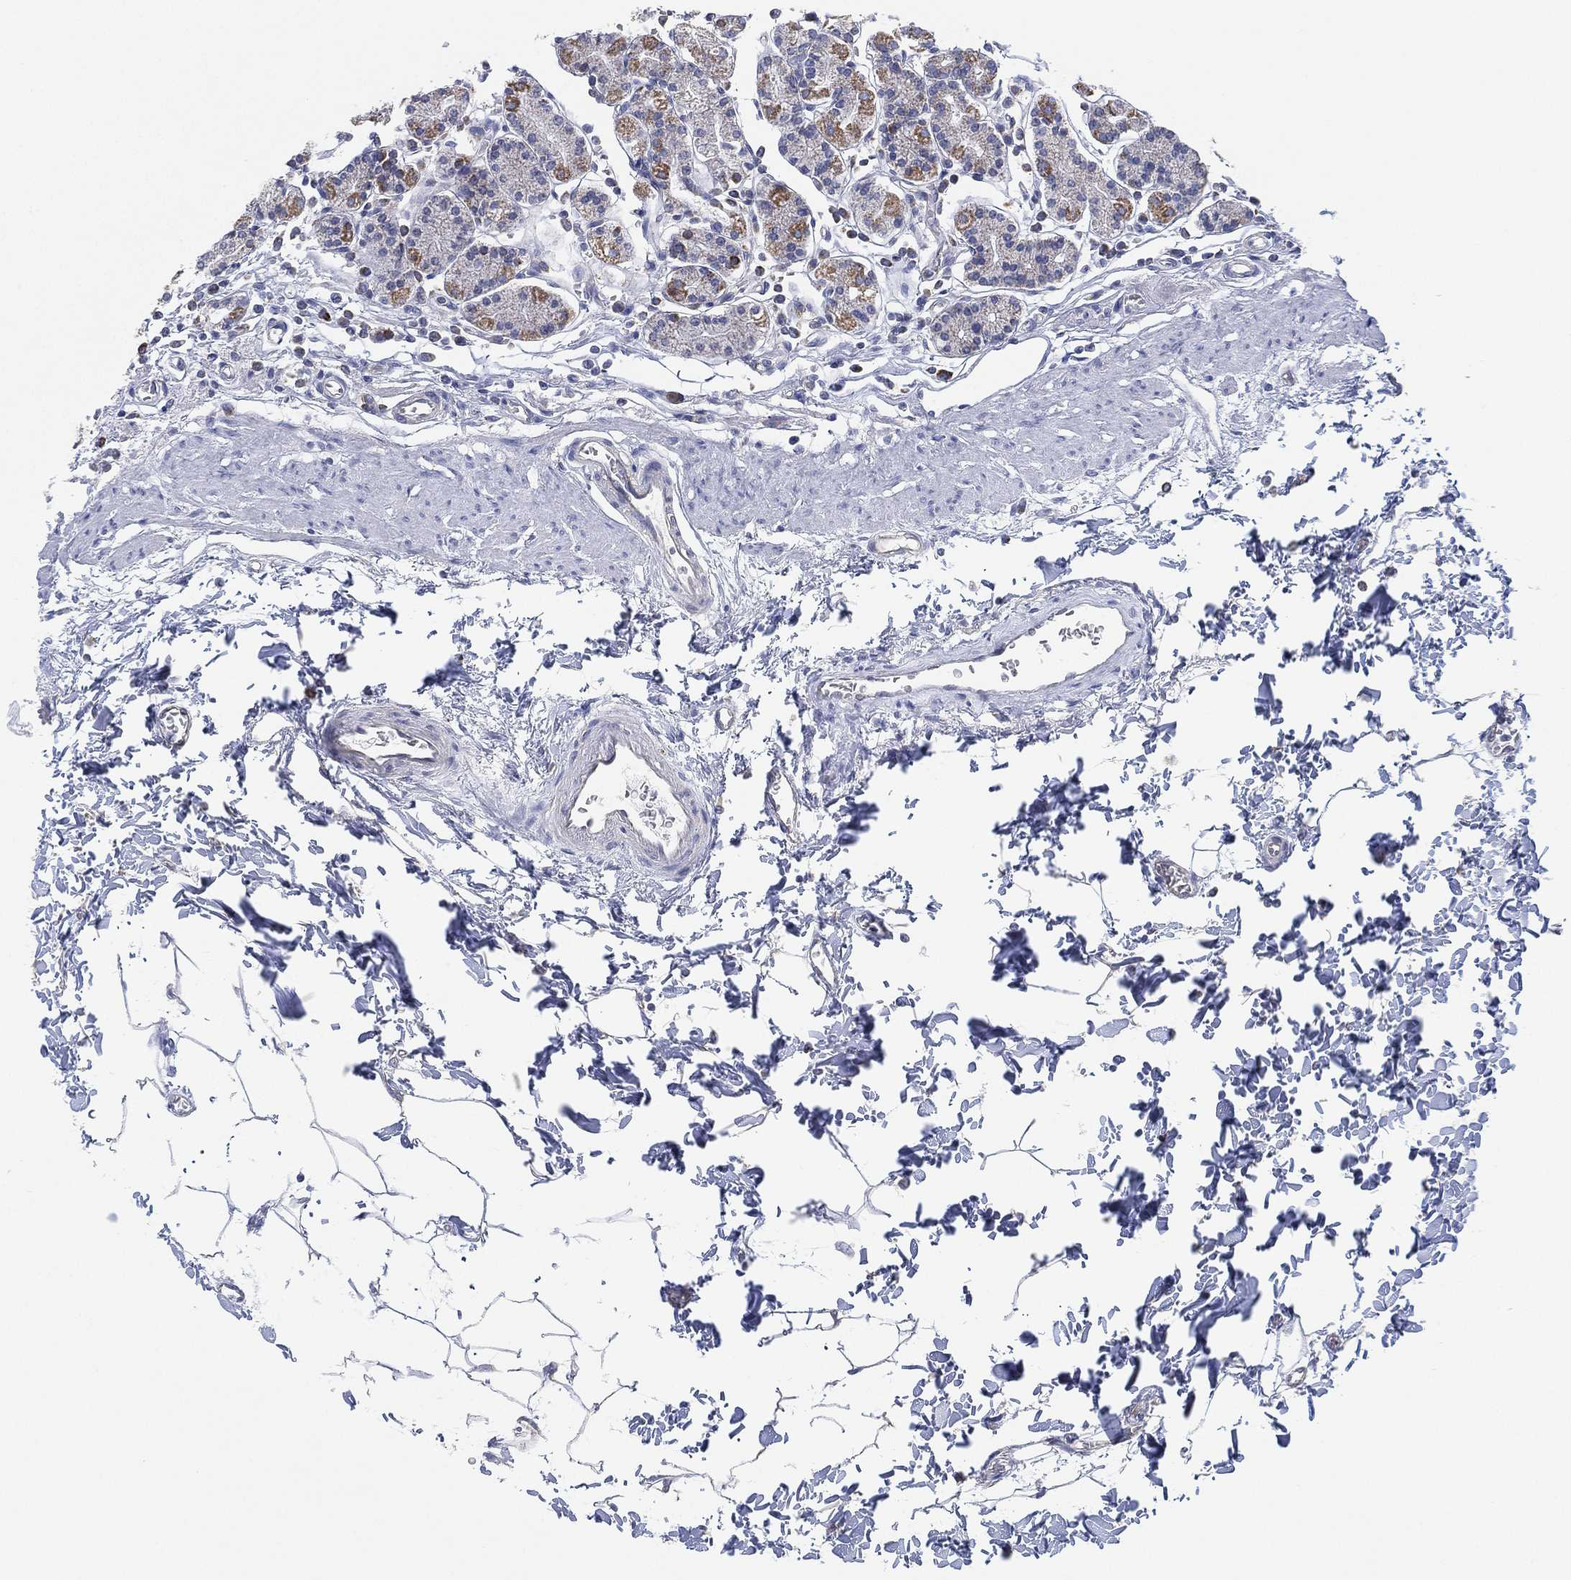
{"staining": {"intensity": "weak", "quantity": "25%-75%", "location": "cytoplasmic/membranous"}, "tissue": "stomach", "cell_type": "Glandular cells", "image_type": "normal", "snomed": [{"axis": "morphology", "description": "Normal tissue, NOS"}, {"axis": "topography", "description": "Stomach, upper"}, {"axis": "topography", "description": "Stomach"}], "caption": "Approximately 25%-75% of glandular cells in benign human stomach show weak cytoplasmic/membranous protein expression as visualized by brown immunohistochemical staining.", "gene": "INA", "patient": {"sex": "male", "age": 62}}